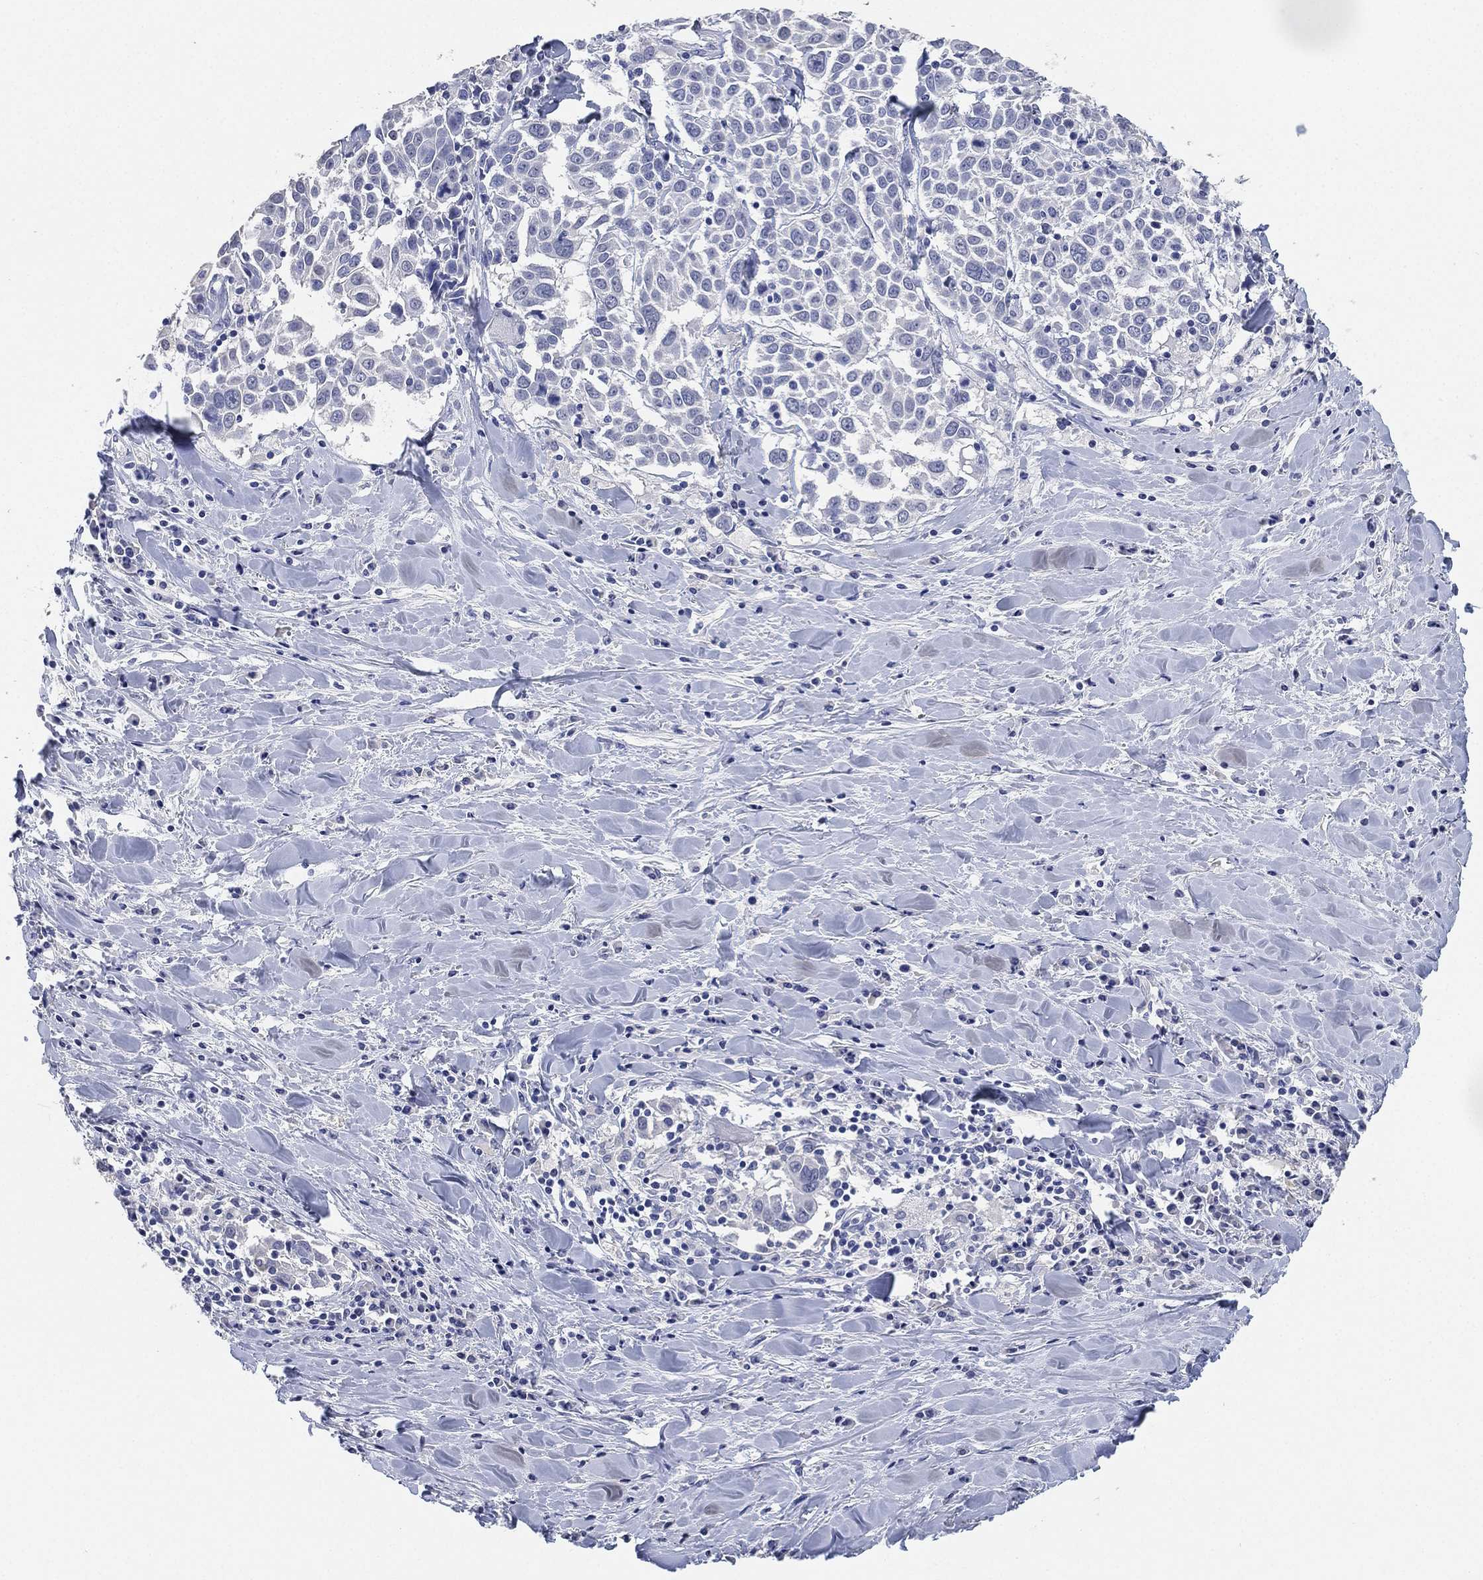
{"staining": {"intensity": "negative", "quantity": "none", "location": "none"}, "tissue": "lung cancer", "cell_type": "Tumor cells", "image_type": "cancer", "snomed": [{"axis": "morphology", "description": "Squamous cell carcinoma, NOS"}, {"axis": "topography", "description": "Lung"}], "caption": "This is an IHC photomicrograph of lung squamous cell carcinoma. There is no positivity in tumor cells.", "gene": "IYD", "patient": {"sex": "male", "age": 57}}